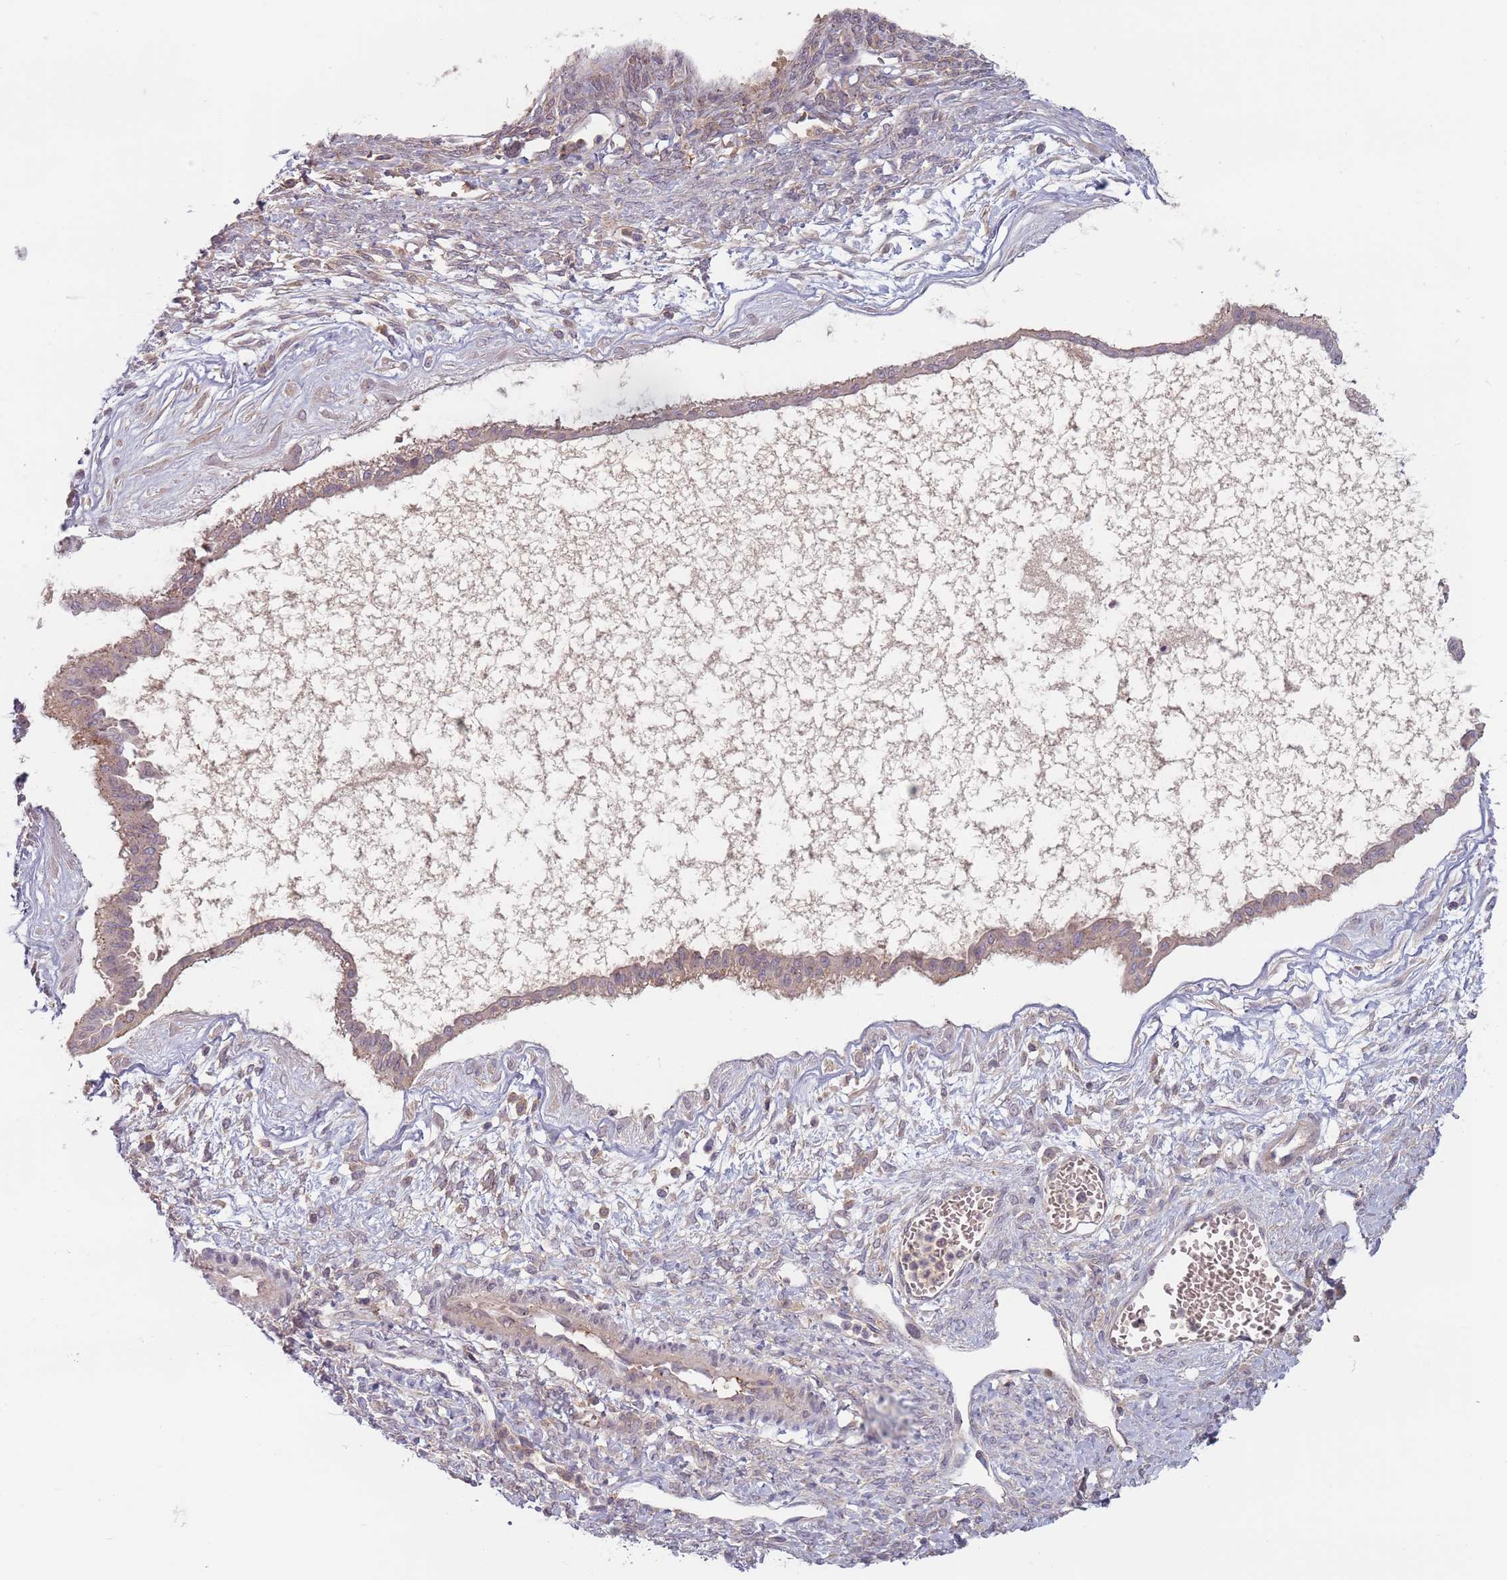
{"staining": {"intensity": "moderate", "quantity": "25%-75%", "location": "cytoplasmic/membranous"}, "tissue": "ovarian cancer", "cell_type": "Tumor cells", "image_type": "cancer", "snomed": [{"axis": "morphology", "description": "Cystadenocarcinoma, mucinous, NOS"}, {"axis": "topography", "description": "Ovary"}], "caption": "Tumor cells exhibit moderate cytoplasmic/membranous staining in approximately 25%-75% of cells in ovarian cancer (mucinous cystadenocarcinoma).", "gene": "ASB13", "patient": {"sex": "female", "age": 73}}